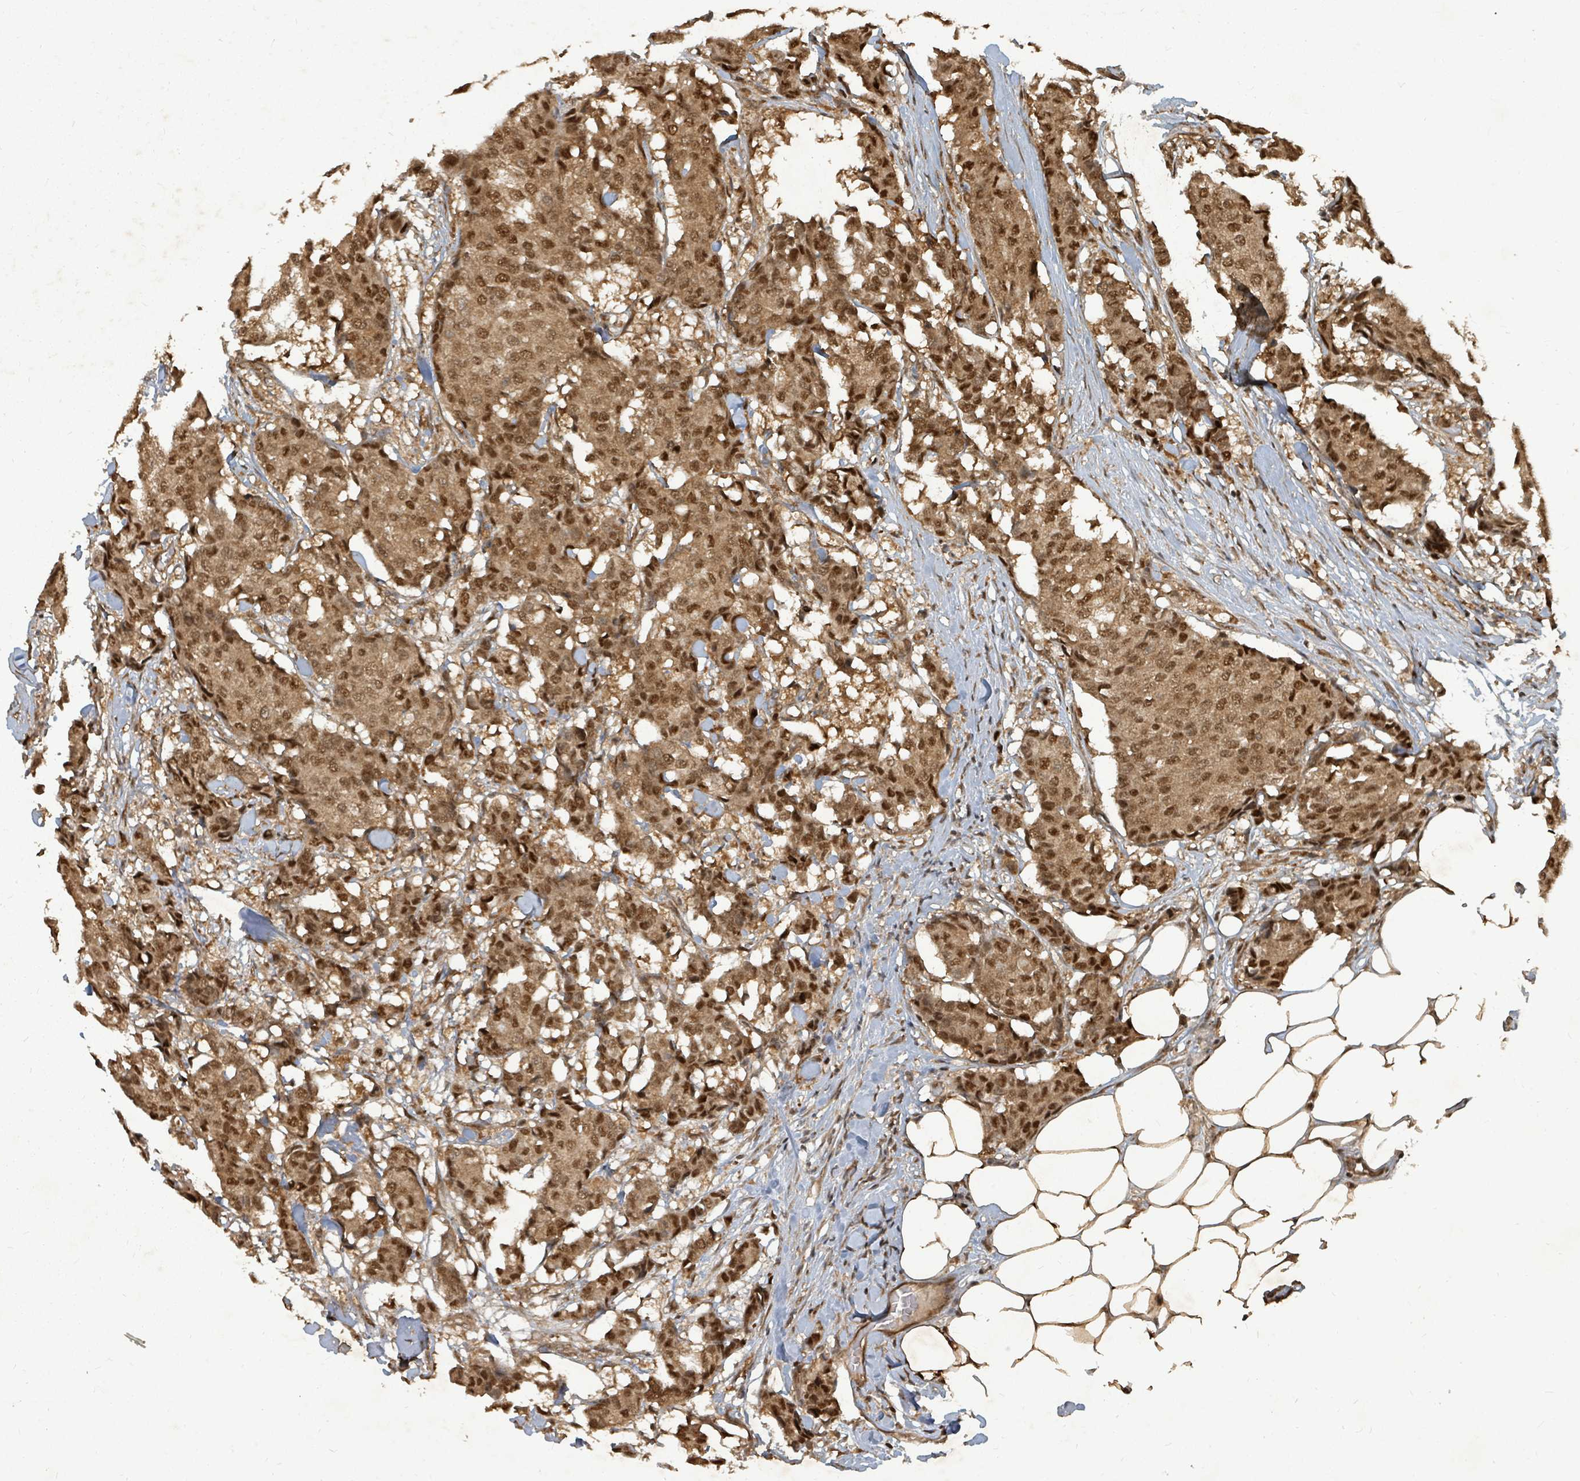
{"staining": {"intensity": "moderate", "quantity": ">75%", "location": "cytoplasmic/membranous,nuclear"}, "tissue": "breast cancer", "cell_type": "Tumor cells", "image_type": "cancer", "snomed": [{"axis": "morphology", "description": "Duct carcinoma"}, {"axis": "topography", "description": "Breast"}], "caption": "About >75% of tumor cells in human breast cancer (intraductal carcinoma) exhibit moderate cytoplasmic/membranous and nuclear protein staining as visualized by brown immunohistochemical staining.", "gene": "KDM4E", "patient": {"sex": "female", "age": 75}}